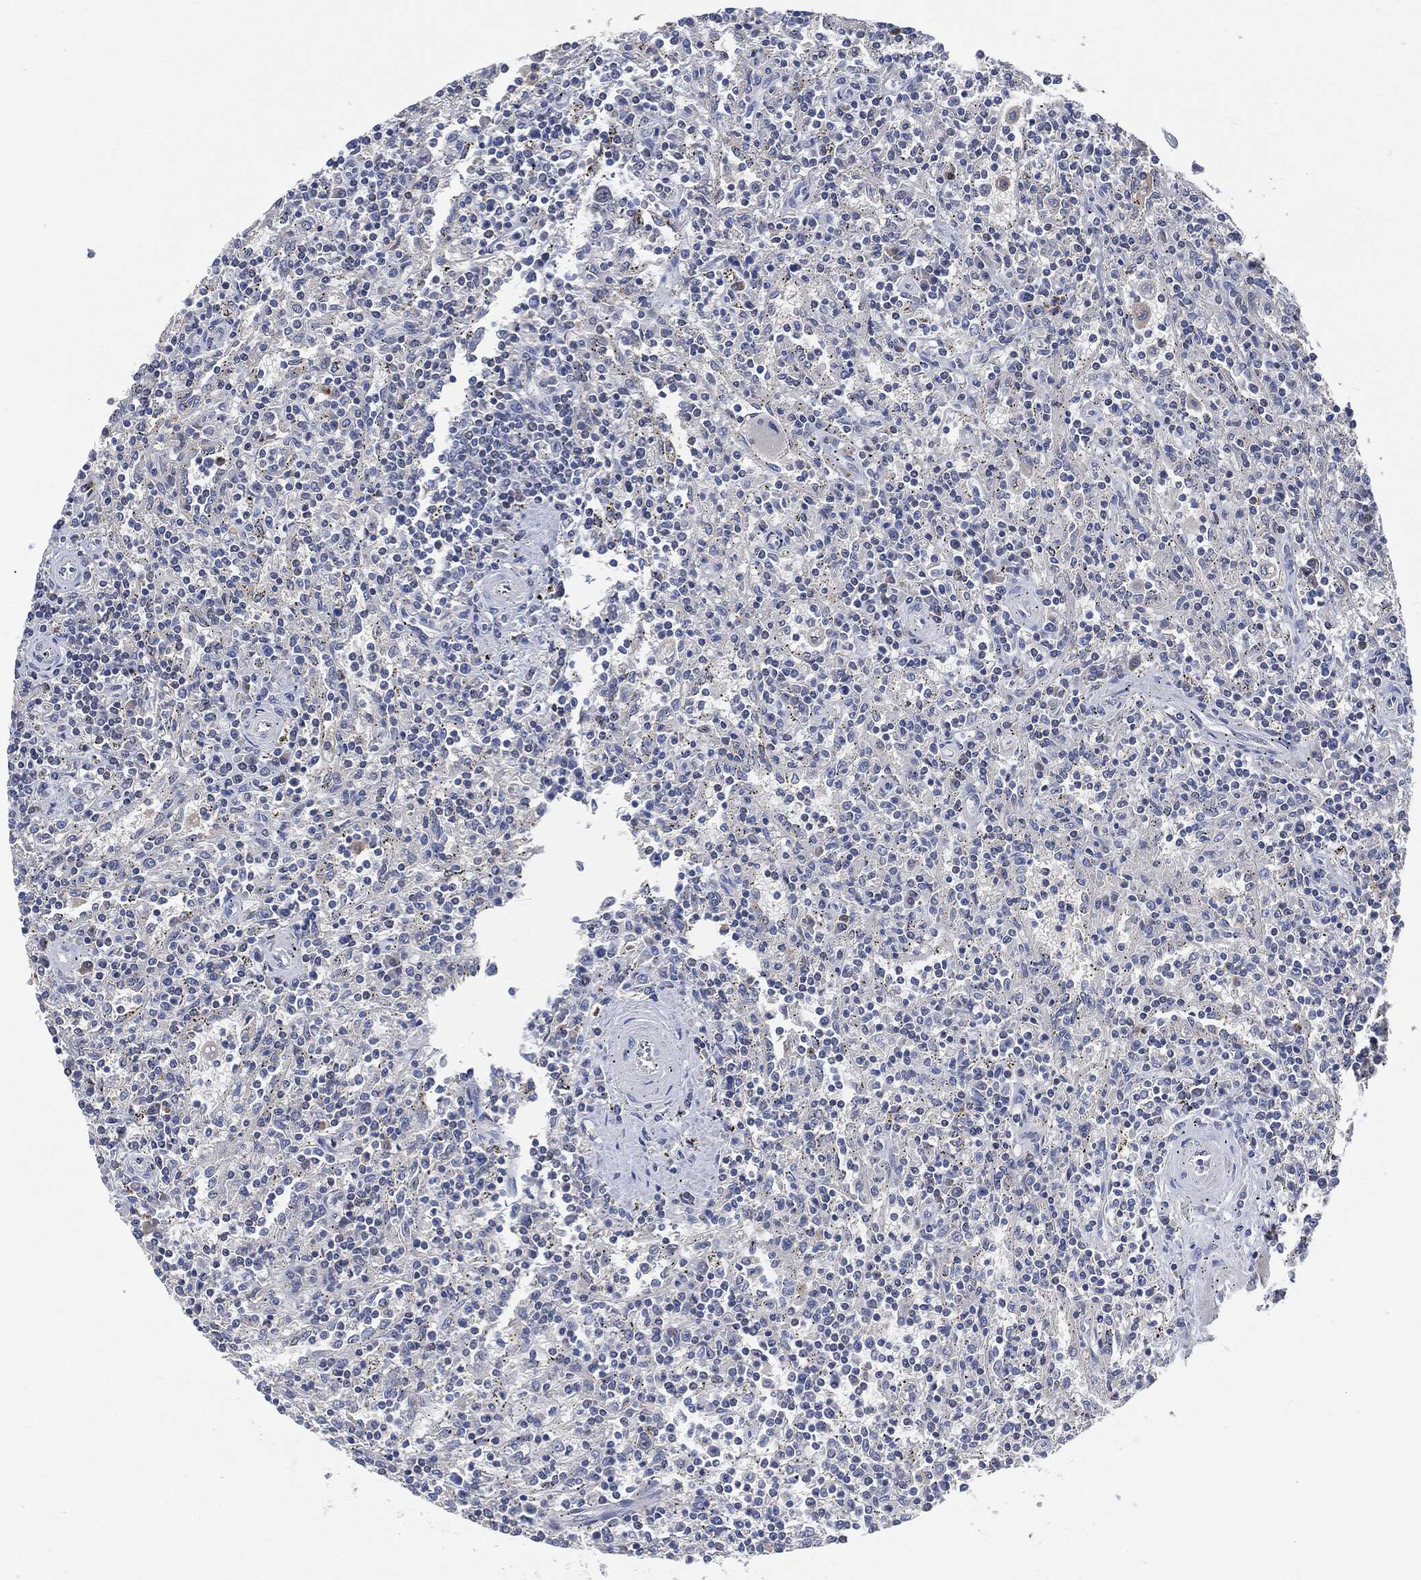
{"staining": {"intensity": "negative", "quantity": "none", "location": "none"}, "tissue": "lymphoma", "cell_type": "Tumor cells", "image_type": "cancer", "snomed": [{"axis": "morphology", "description": "Malignant lymphoma, non-Hodgkin's type, Low grade"}, {"axis": "topography", "description": "Spleen"}], "caption": "Immunohistochemistry (IHC) of malignant lymphoma, non-Hodgkin's type (low-grade) demonstrates no positivity in tumor cells.", "gene": "VSIG4", "patient": {"sex": "male", "age": 62}}